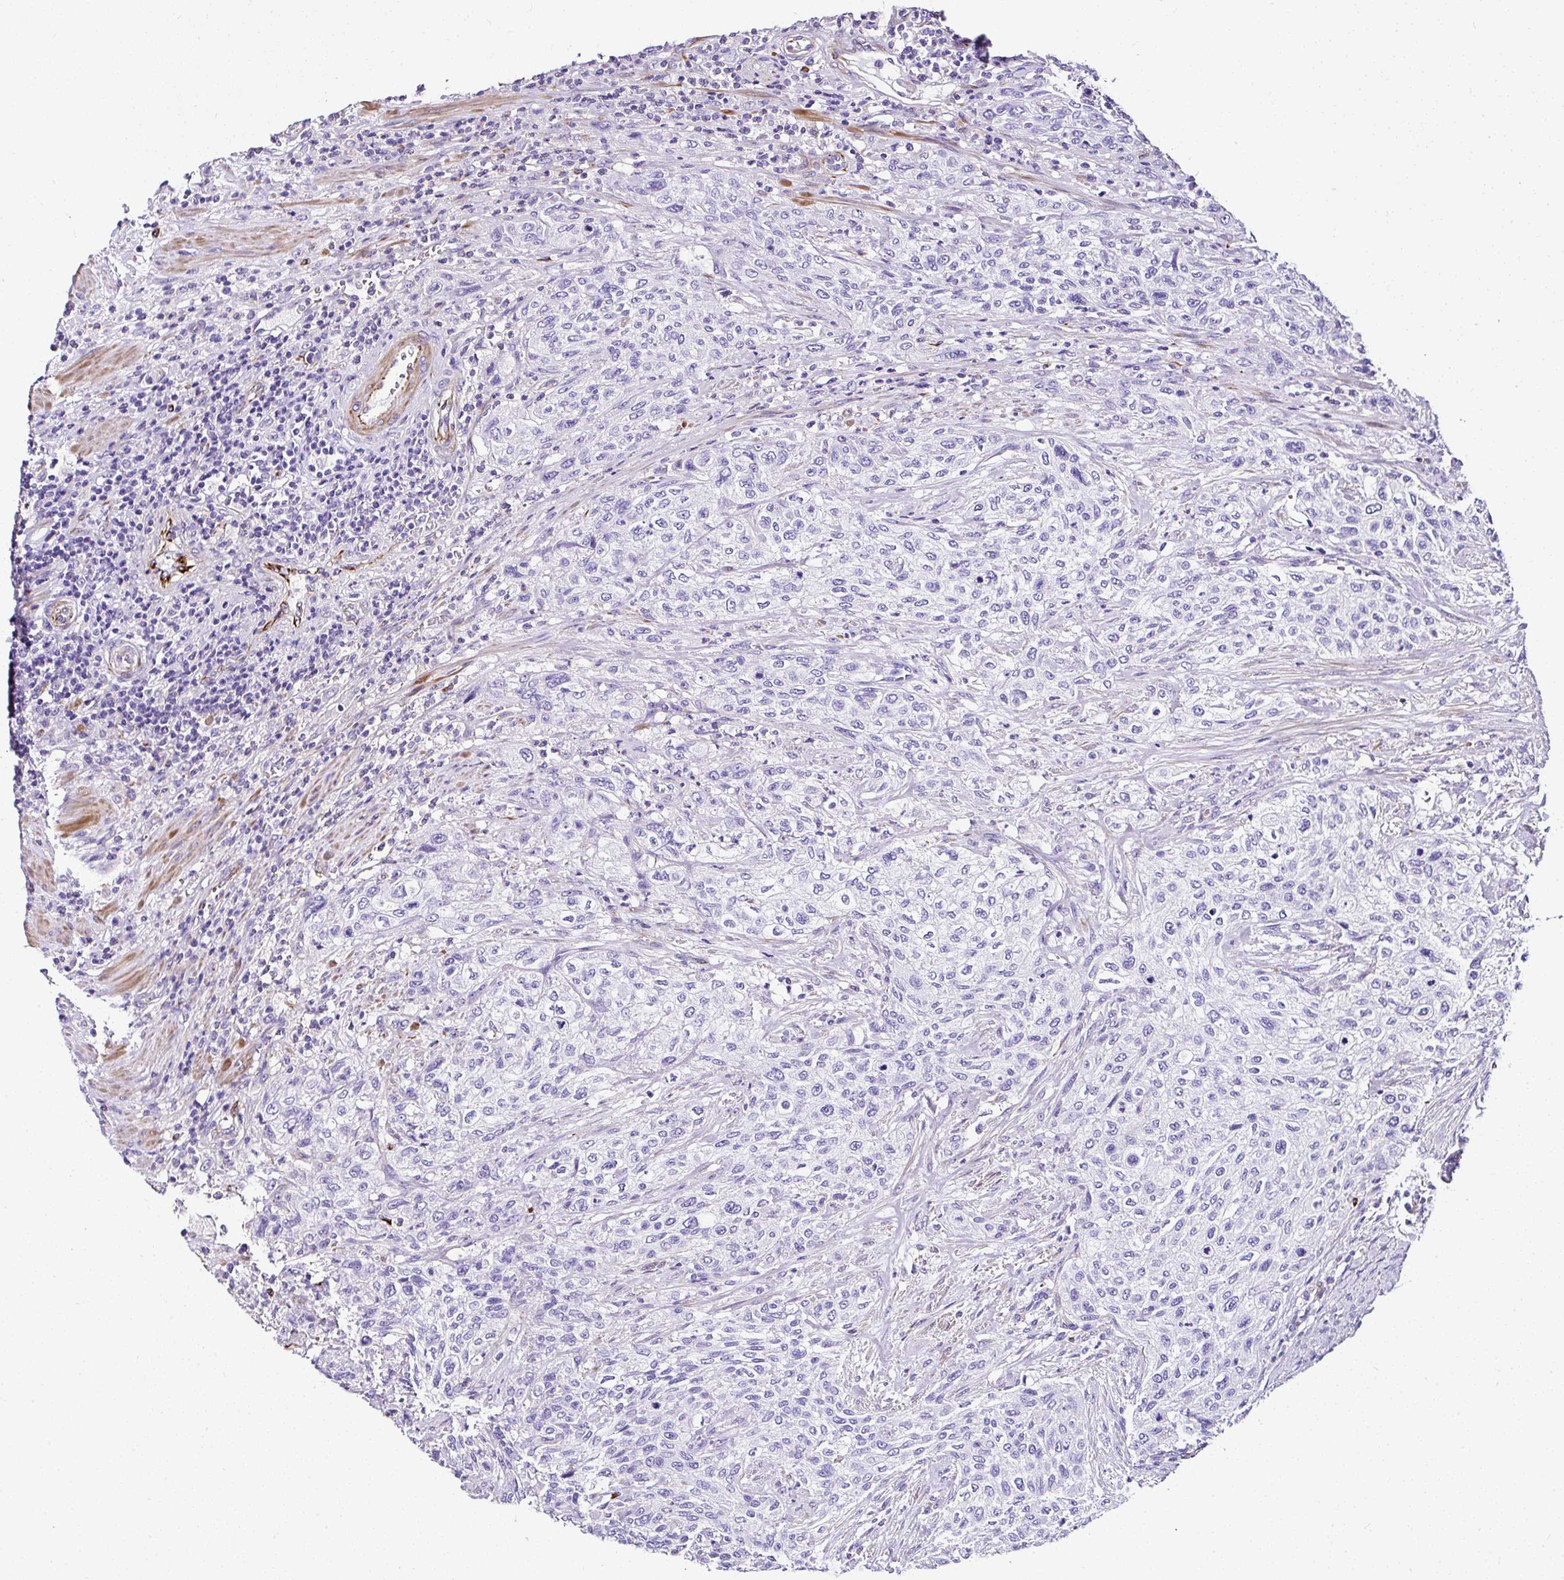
{"staining": {"intensity": "negative", "quantity": "none", "location": "none"}, "tissue": "urothelial cancer", "cell_type": "Tumor cells", "image_type": "cancer", "snomed": [{"axis": "morphology", "description": "Normal tissue, NOS"}, {"axis": "morphology", "description": "Urothelial carcinoma, NOS"}, {"axis": "topography", "description": "Urinary bladder"}, {"axis": "topography", "description": "Peripheral nerve tissue"}], "caption": "Immunohistochemistry histopathology image of neoplastic tissue: urothelial cancer stained with DAB exhibits no significant protein staining in tumor cells.", "gene": "DEPDC5", "patient": {"sex": "male", "age": 35}}